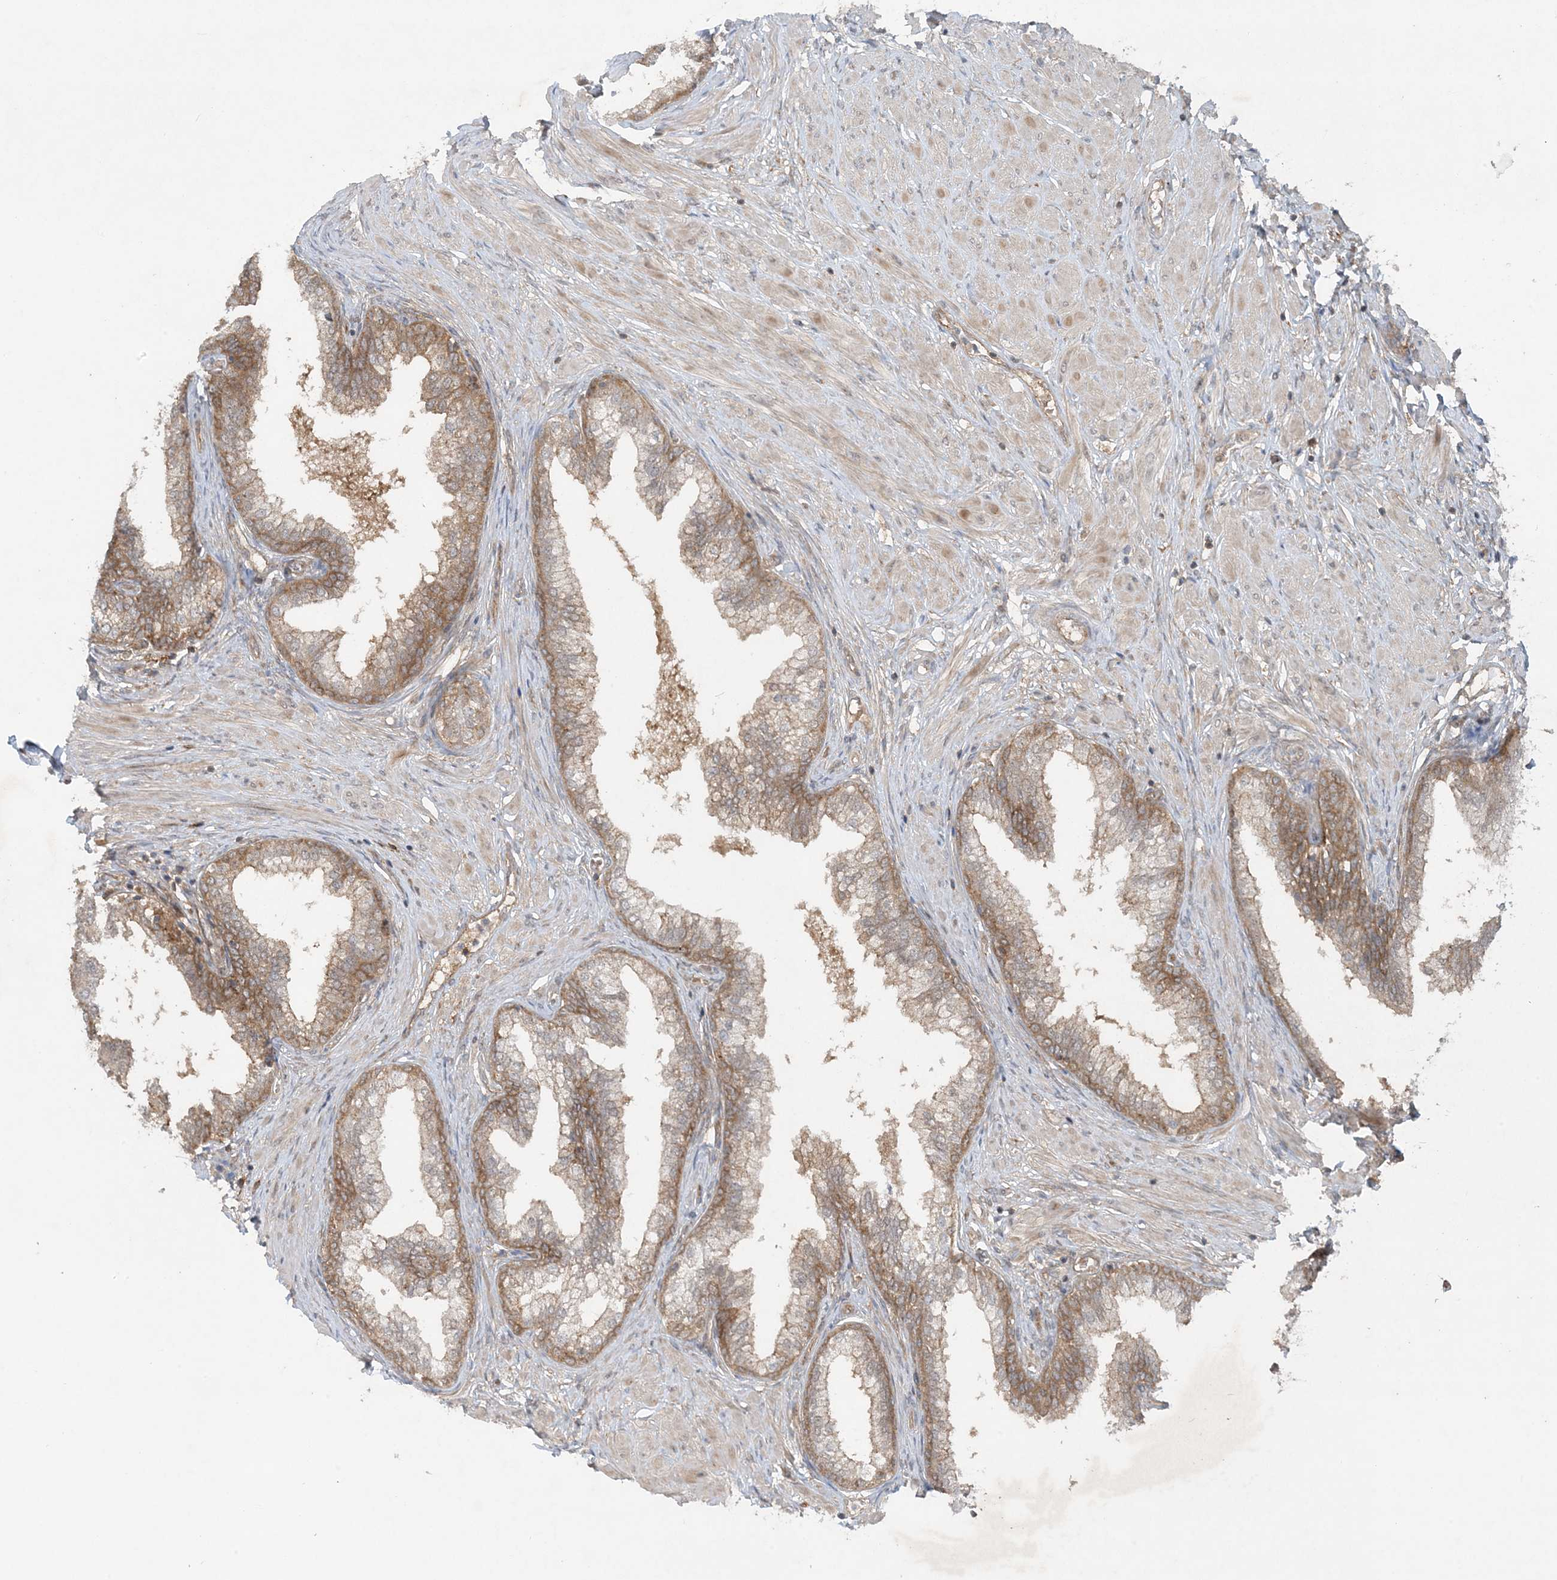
{"staining": {"intensity": "moderate", "quantity": ">75%", "location": "cytoplasmic/membranous"}, "tissue": "prostate", "cell_type": "Glandular cells", "image_type": "normal", "snomed": [{"axis": "morphology", "description": "Normal tissue, NOS"}, {"axis": "morphology", "description": "Urothelial carcinoma, Low grade"}, {"axis": "topography", "description": "Urinary bladder"}, {"axis": "topography", "description": "Prostate"}], "caption": "This histopathology image exhibits immunohistochemistry staining of unremarkable prostate, with medium moderate cytoplasmic/membranous positivity in approximately >75% of glandular cells.", "gene": "STAM2", "patient": {"sex": "male", "age": 60}}